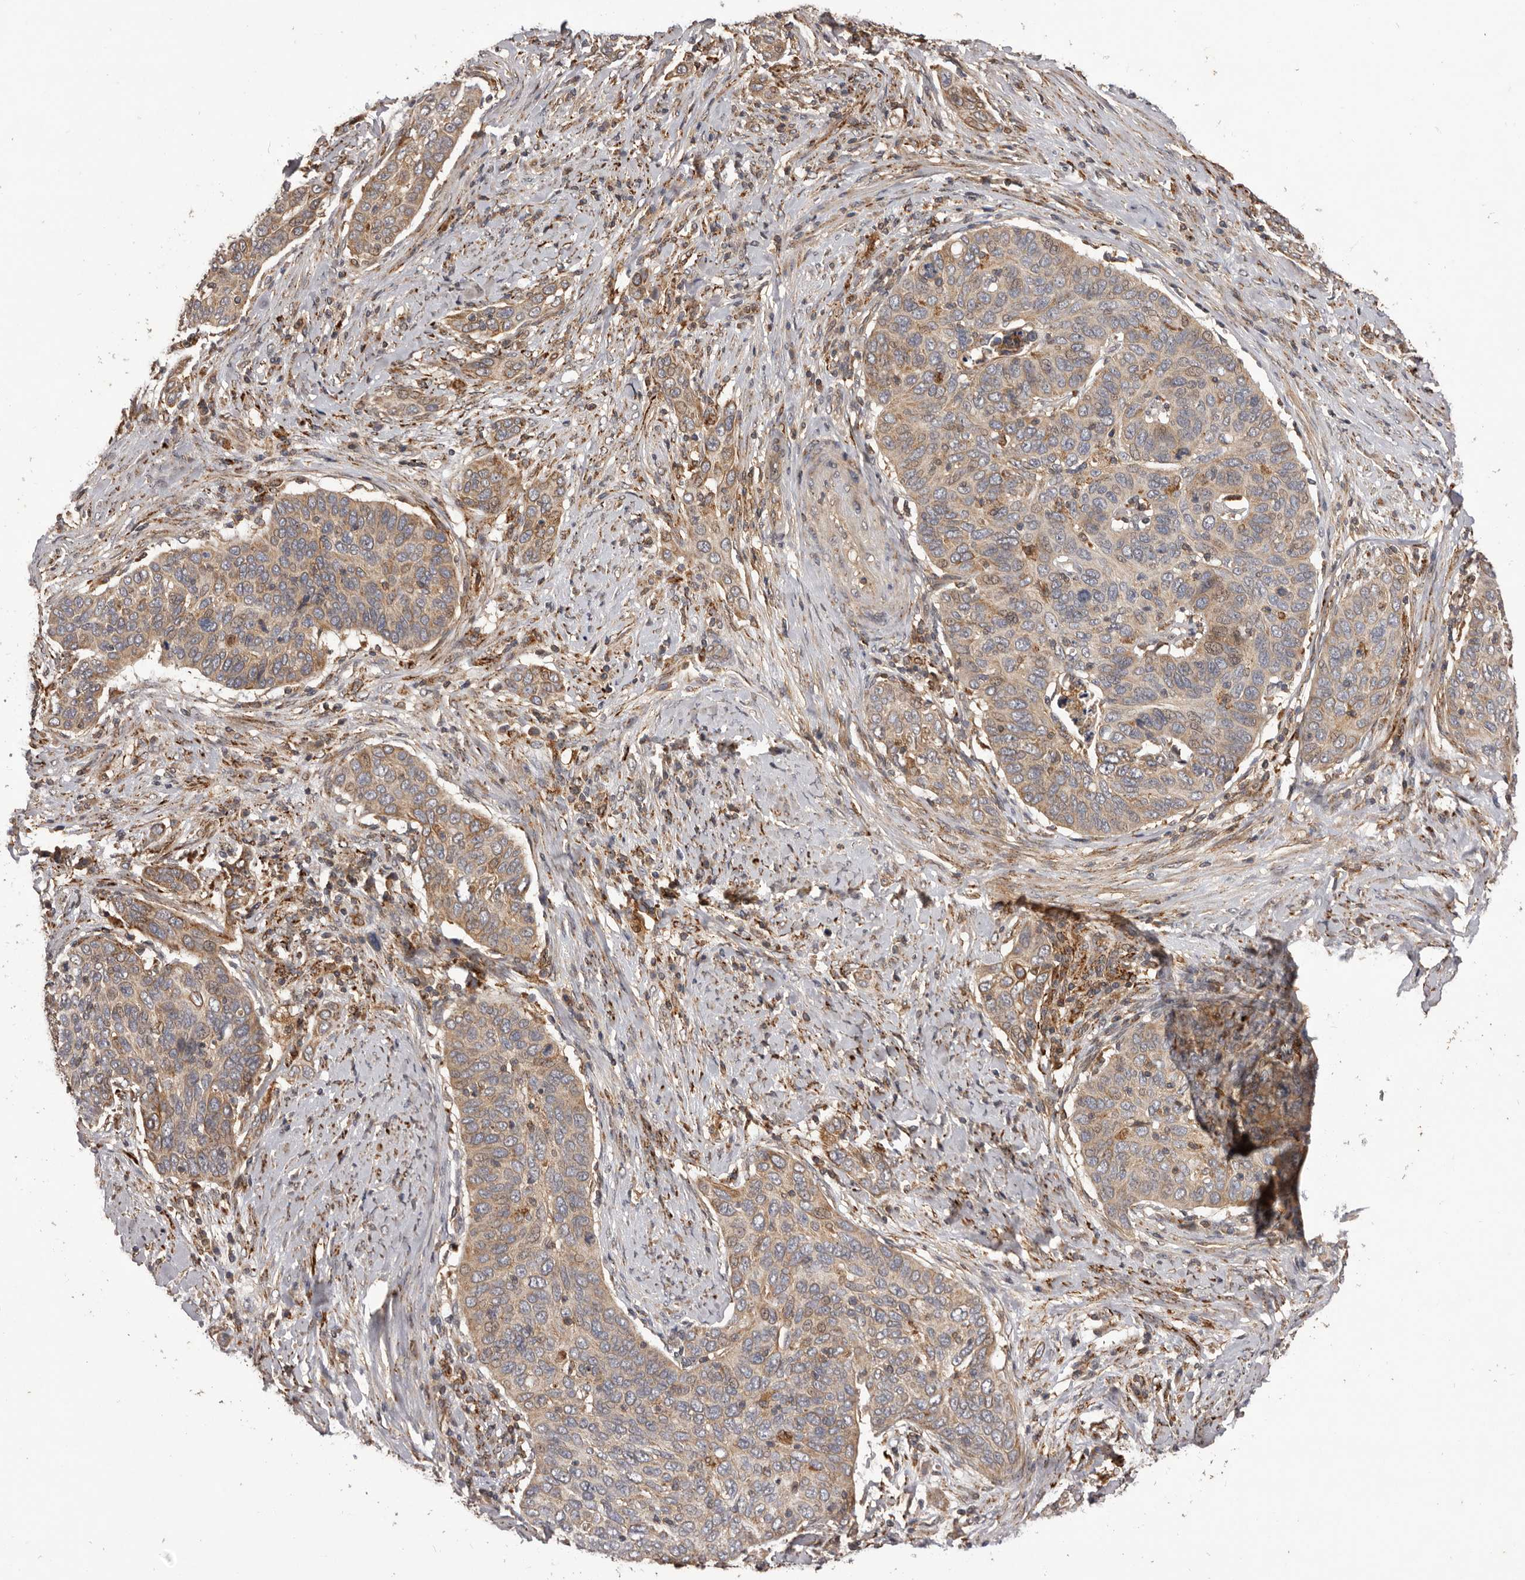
{"staining": {"intensity": "weak", "quantity": ">75%", "location": "cytoplasmic/membranous"}, "tissue": "cervical cancer", "cell_type": "Tumor cells", "image_type": "cancer", "snomed": [{"axis": "morphology", "description": "Squamous cell carcinoma, NOS"}, {"axis": "topography", "description": "Cervix"}], "caption": "Tumor cells show weak cytoplasmic/membranous staining in about >75% of cells in squamous cell carcinoma (cervical).", "gene": "GLIPR2", "patient": {"sex": "female", "age": 60}}